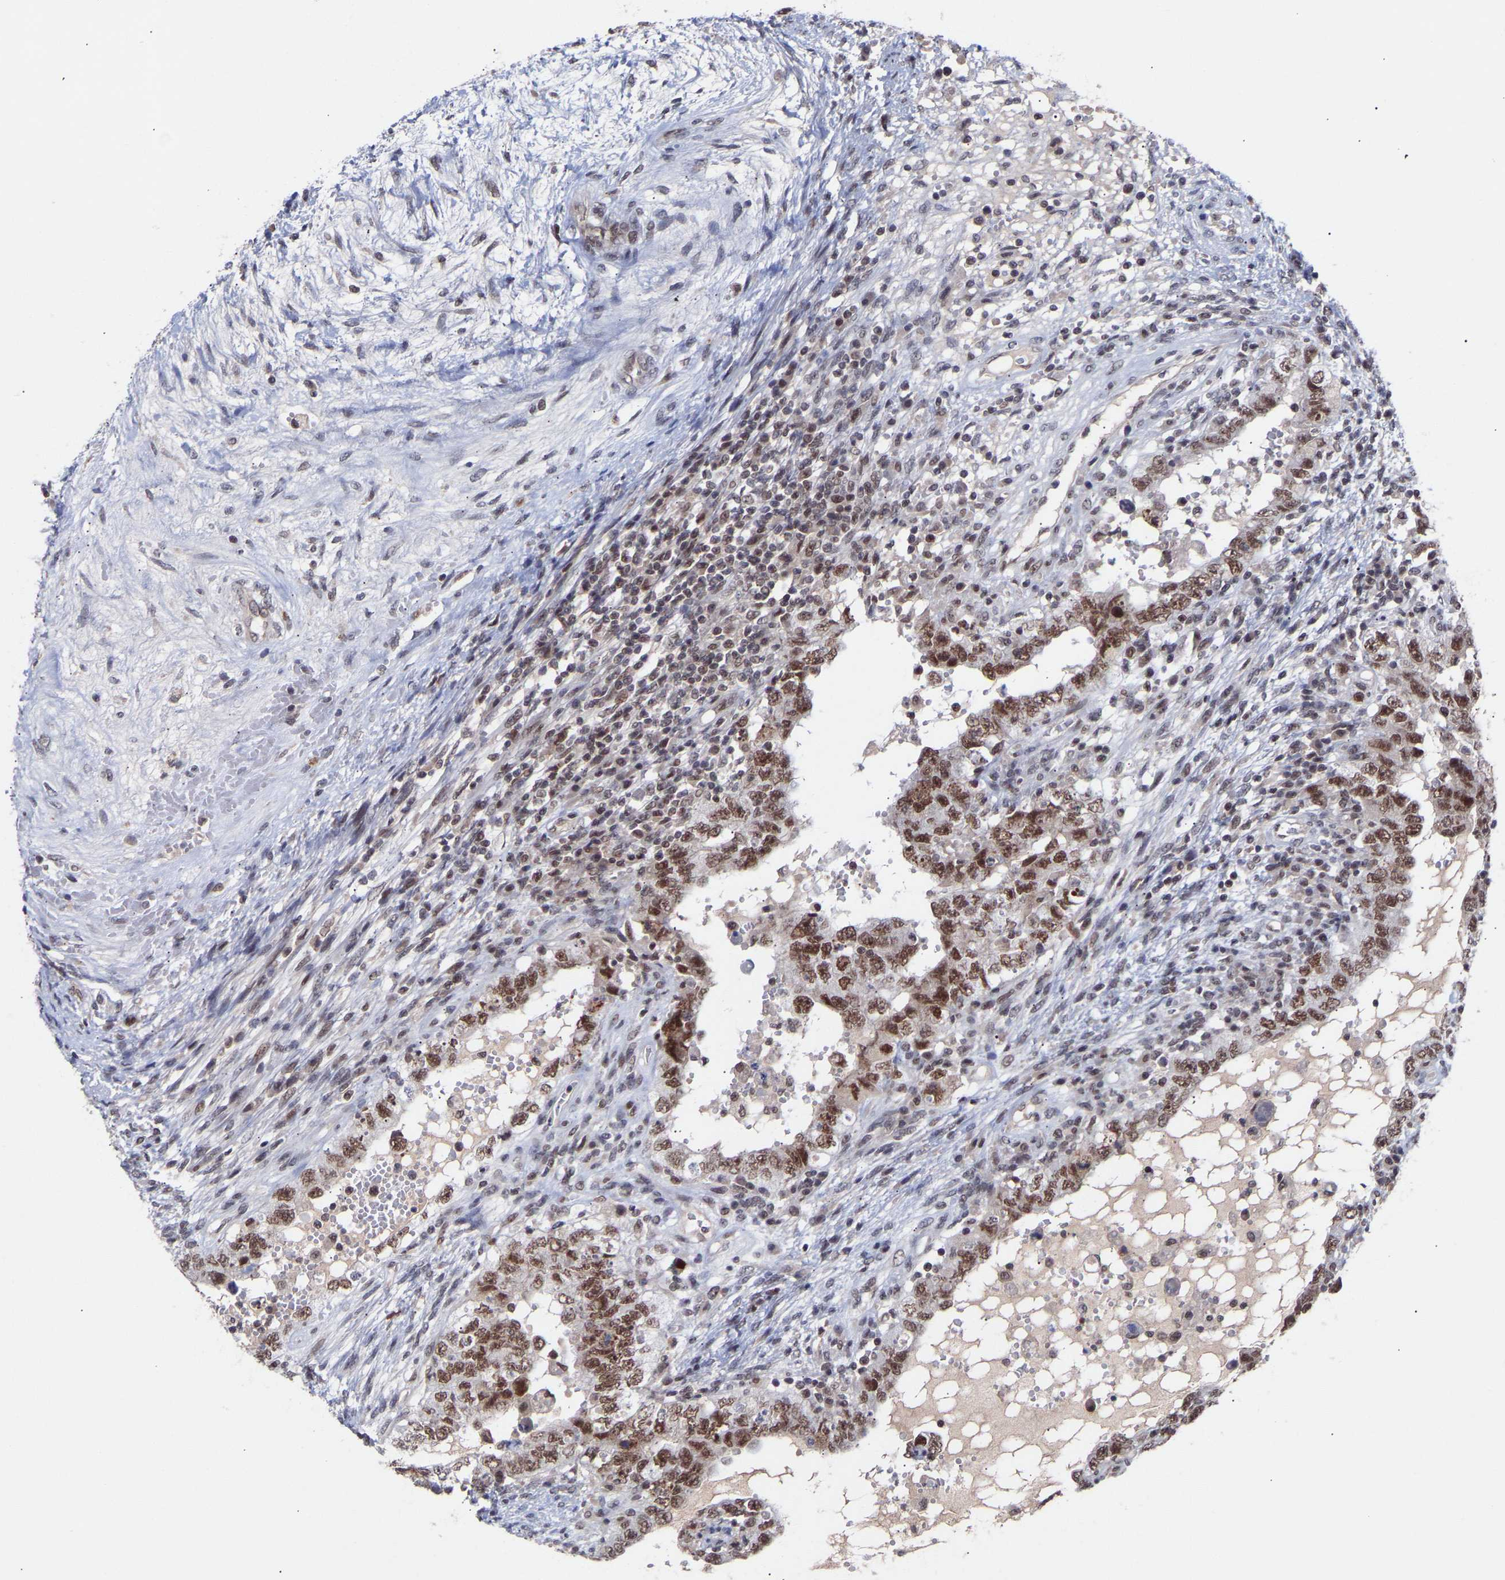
{"staining": {"intensity": "moderate", "quantity": ">75%", "location": "nuclear"}, "tissue": "testis cancer", "cell_type": "Tumor cells", "image_type": "cancer", "snomed": [{"axis": "morphology", "description": "Carcinoma, Embryonal, NOS"}, {"axis": "topography", "description": "Testis"}], "caption": "Moderate nuclear expression is seen in approximately >75% of tumor cells in embryonal carcinoma (testis).", "gene": "RBM15", "patient": {"sex": "male", "age": 26}}